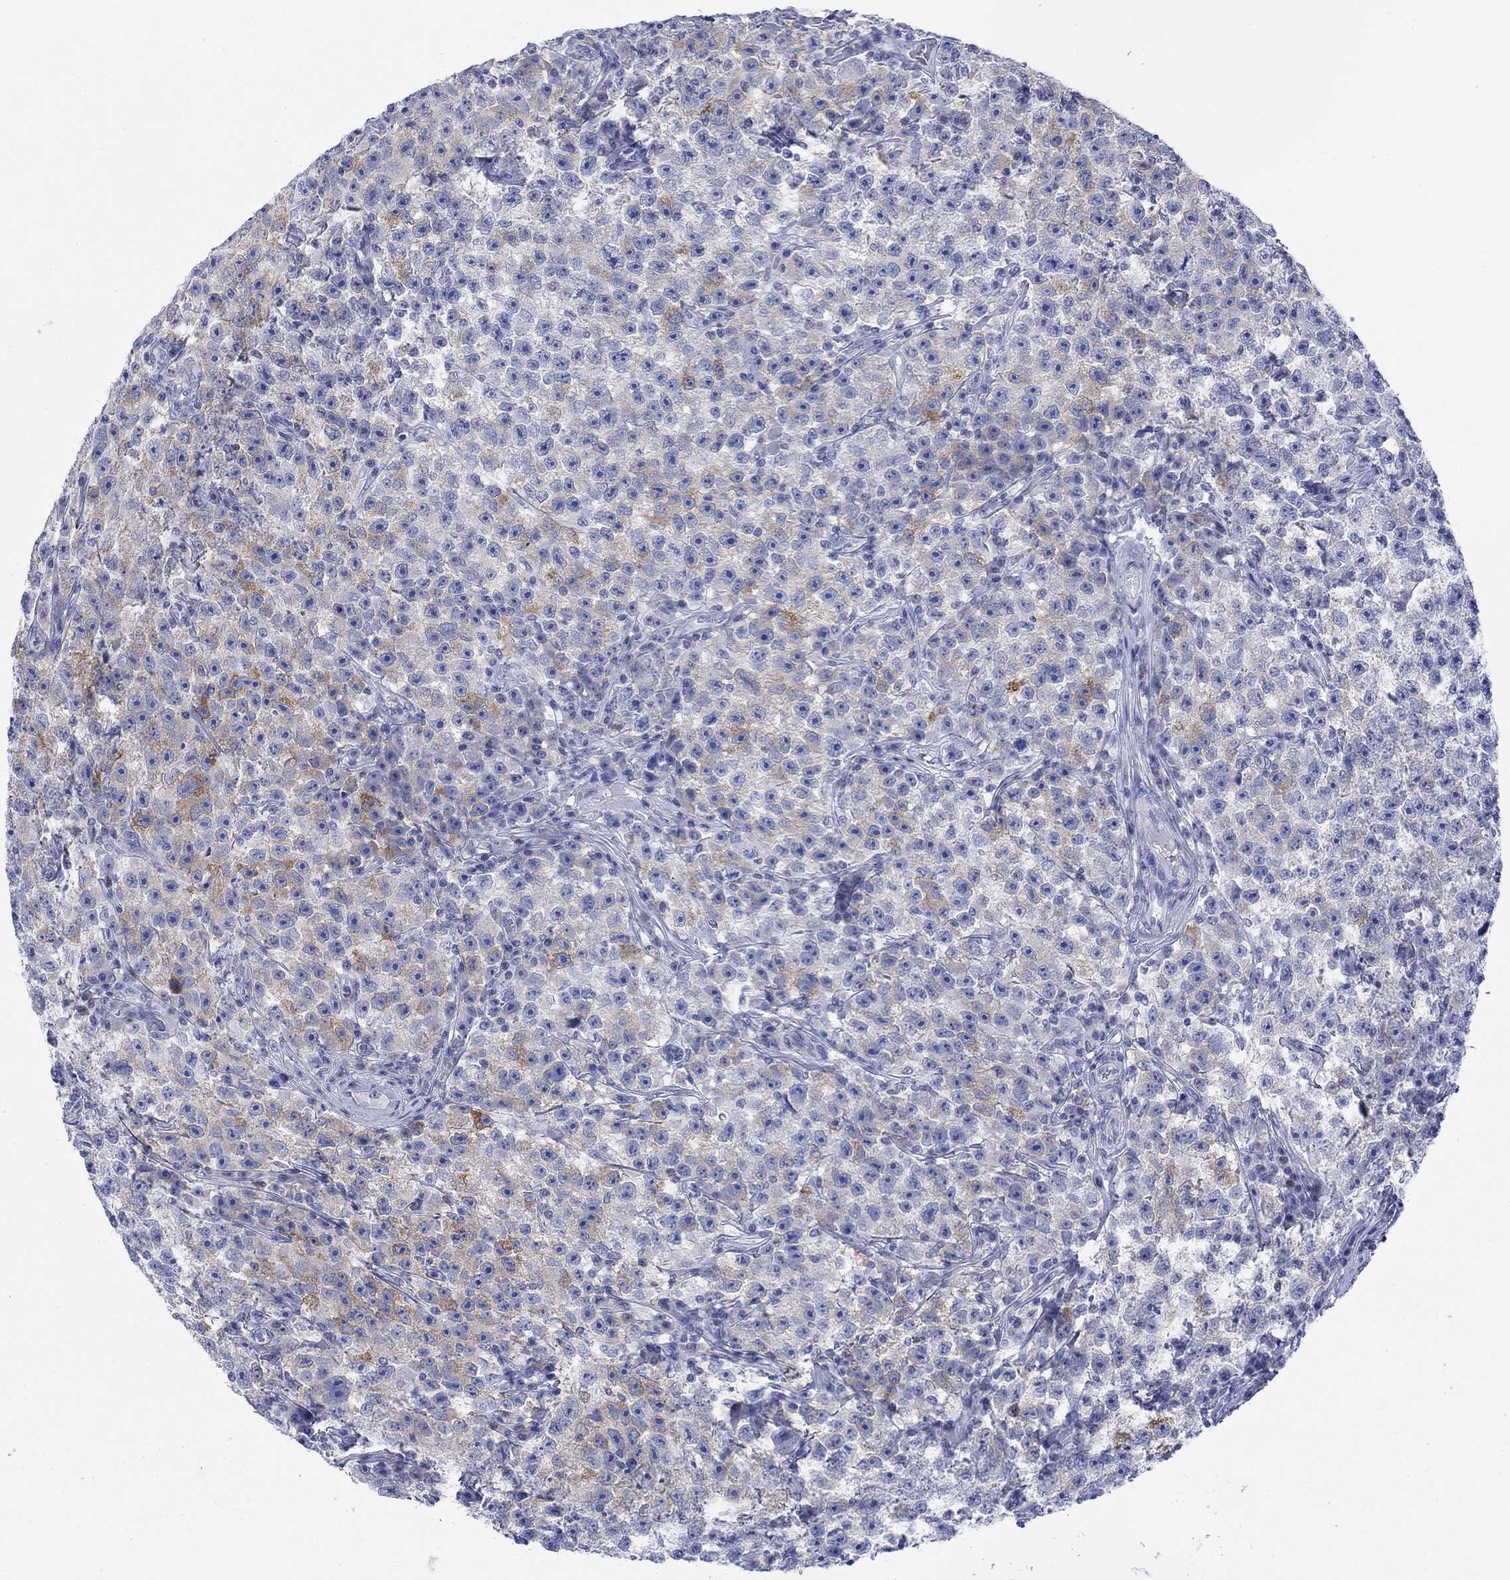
{"staining": {"intensity": "moderate", "quantity": "<25%", "location": "cytoplasmic/membranous"}, "tissue": "testis cancer", "cell_type": "Tumor cells", "image_type": "cancer", "snomed": [{"axis": "morphology", "description": "Seminoma, NOS"}, {"axis": "topography", "description": "Testis"}], "caption": "The photomicrograph reveals a brown stain indicating the presence of a protein in the cytoplasmic/membranous of tumor cells in seminoma (testis). (DAB IHC with brightfield microscopy, high magnification).", "gene": "IGF2BP3", "patient": {"sex": "male", "age": 22}}